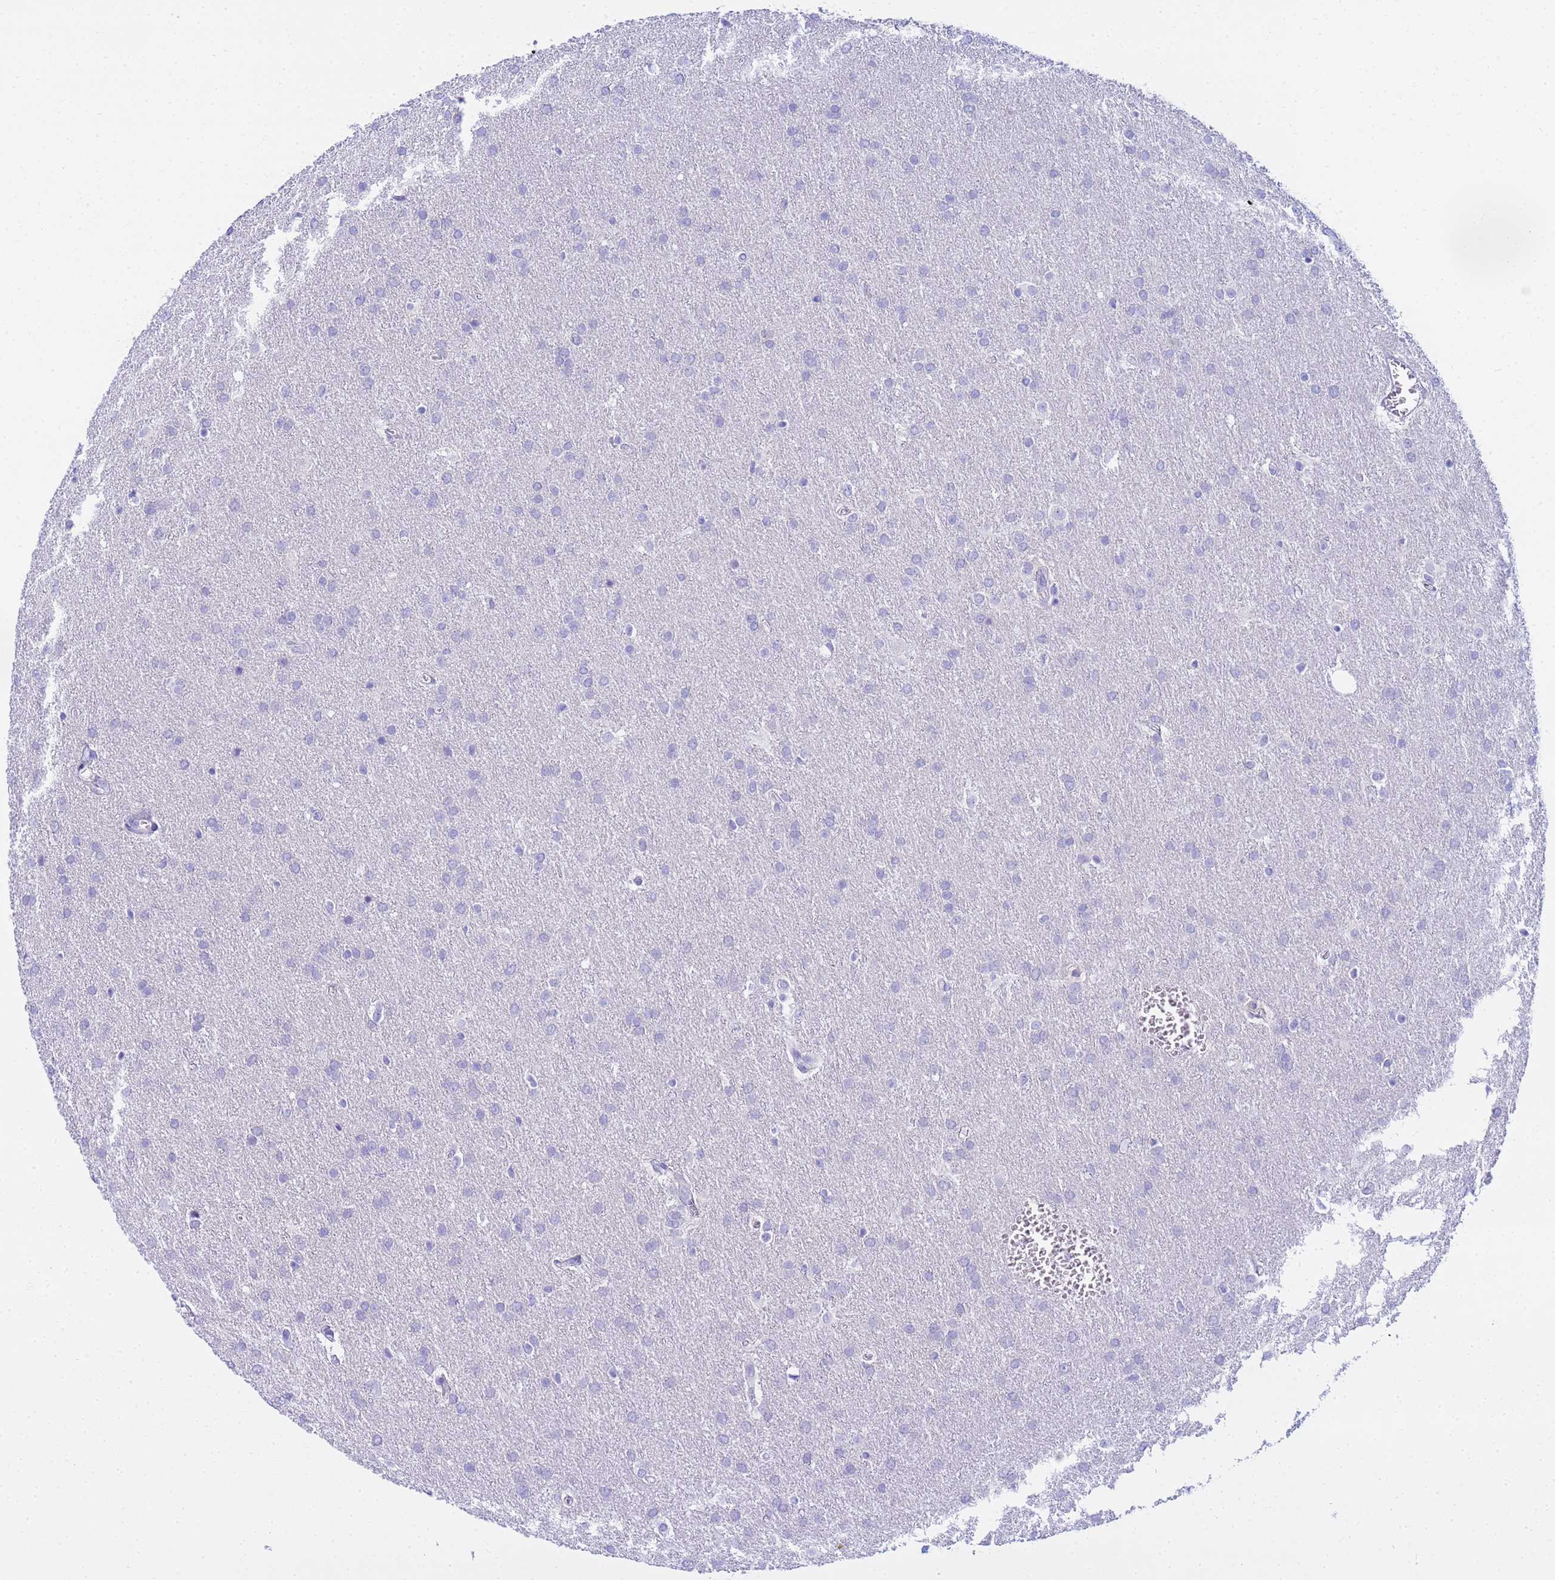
{"staining": {"intensity": "negative", "quantity": "none", "location": "none"}, "tissue": "glioma", "cell_type": "Tumor cells", "image_type": "cancer", "snomed": [{"axis": "morphology", "description": "Glioma, malignant, Low grade"}, {"axis": "topography", "description": "Brain"}], "caption": "DAB immunohistochemical staining of human glioma exhibits no significant positivity in tumor cells.", "gene": "AQP12A", "patient": {"sex": "female", "age": 32}}